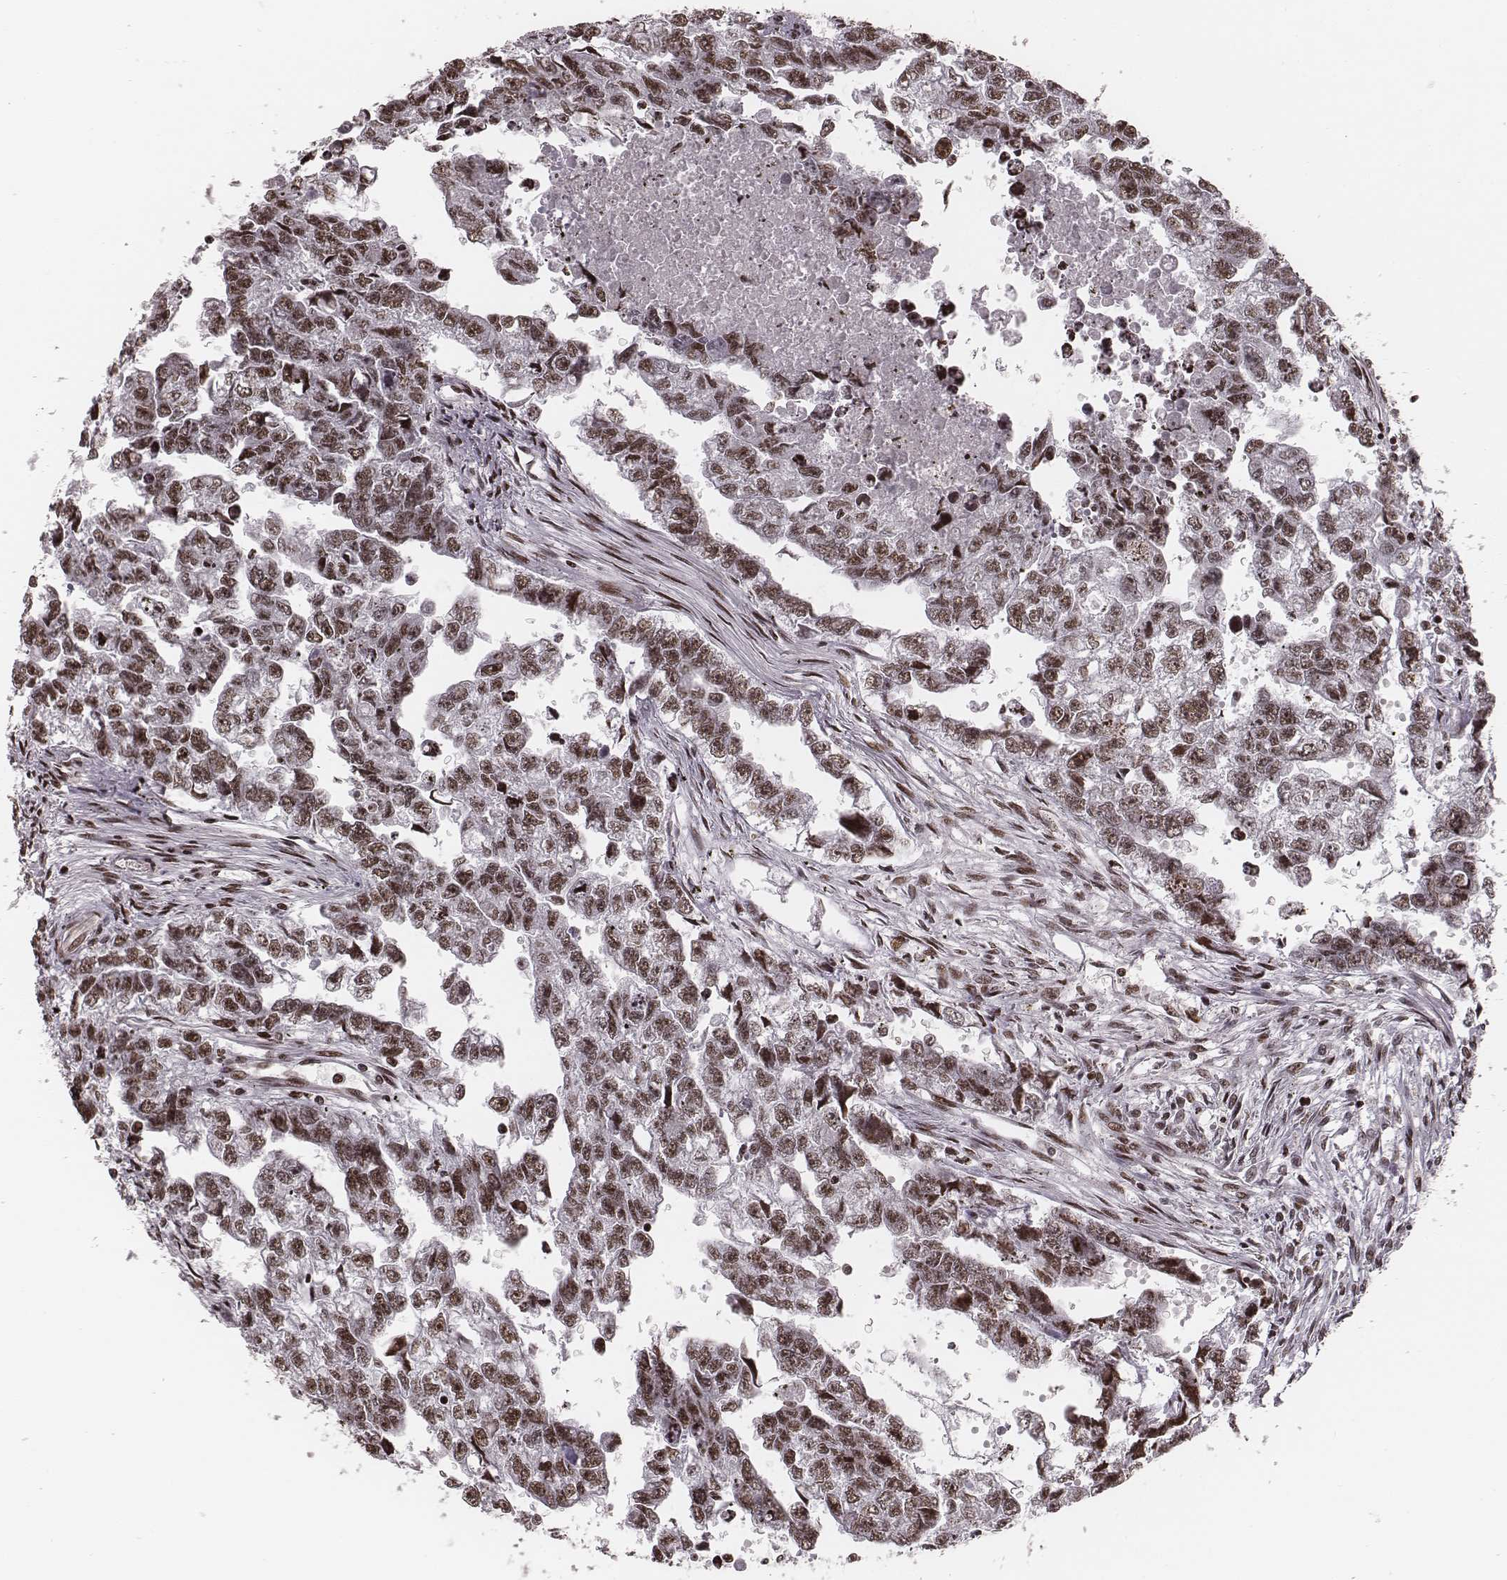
{"staining": {"intensity": "weak", "quantity": "25%-75%", "location": "nuclear"}, "tissue": "testis cancer", "cell_type": "Tumor cells", "image_type": "cancer", "snomed": [{"axis": "morphology", "description": "Carcinoma, Embryonal, NOS"}, {"axis": "morphology", "description": "Teratoma, malignant, NOS"}, {"axis": "topography", "description": "Testis"}], "caption": "Immunohistochemical staining of human testis malignant teratoma exhibits low levels of weak nuclear protein staining in approximately 25%-75% of tumor cells.", "gene": "VRK3", "patient": {"sex": "male", "age": 44}}